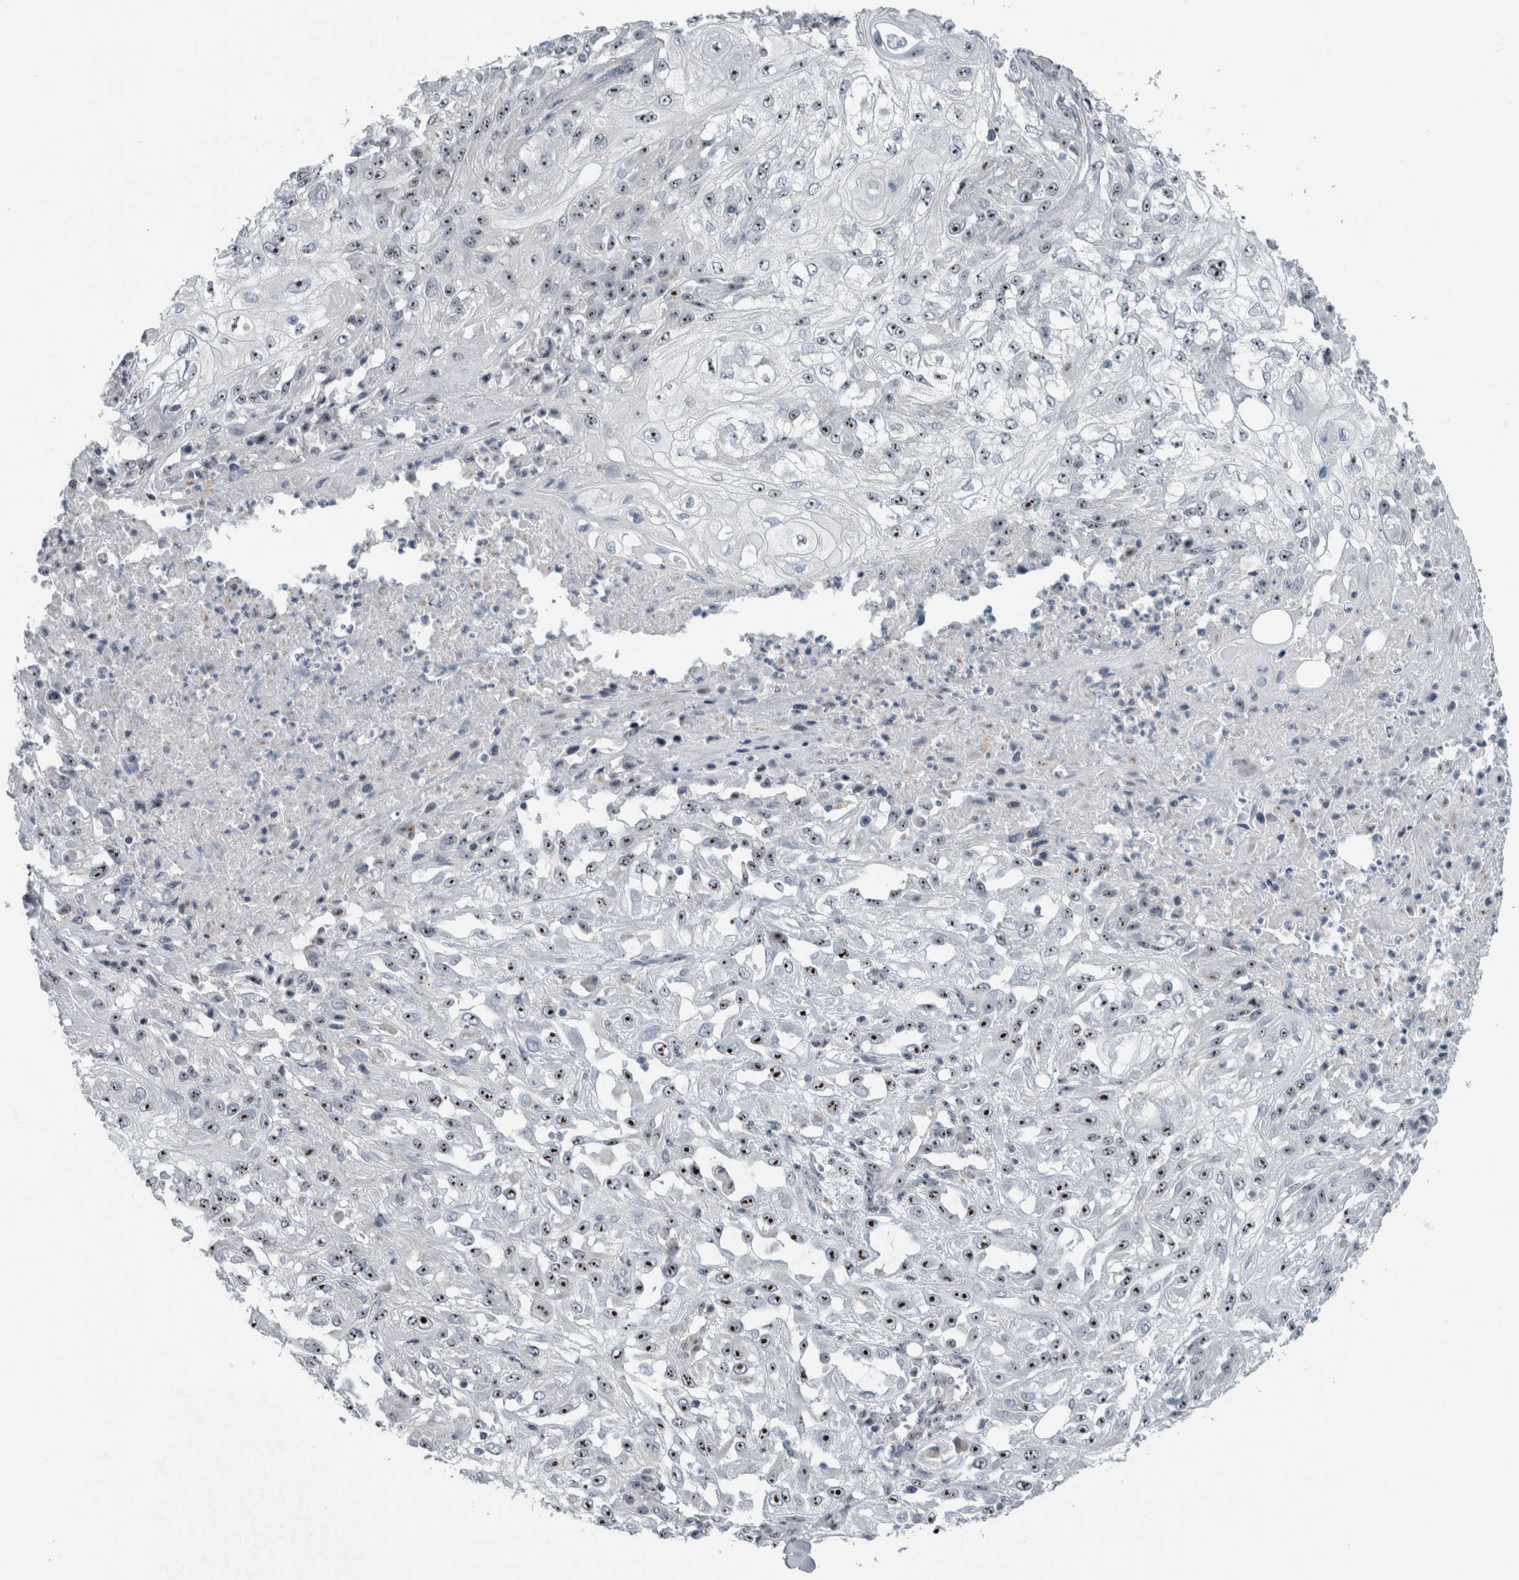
{"staining": {"intensity": "moderate", "quantity": ">75%", "location": "nuclear"}, "tissue": "skin cancer", "cell_type": "Tumor cells", "image_type": "cancer", "snomed": [{"axis": "morphology", "description": "Squamous cell carcinoma, NOS"}, {"axis": "morphology", "description": "Squamous cell carcinoma, metastatic, NOS"}, {"axis": "topography", "description": "Skin"}, {"axis": "topography", "description": "Lymph node"}], "caption": "DAB (3,3'-diaminobenzidine) immunohistochemical staining of skin metastatic squamous cell carcinoma exhibits moderate nuclear protein positivity in approximately >75% of tumor cells. Using DAB (3,3'-diaminobenzidine) (brown) and hematoxylin (blue) stains, captured at high magnification using brightfield microscopy.", "gene": "UTP6", "patient": {"sex": "male", "age": 75}}